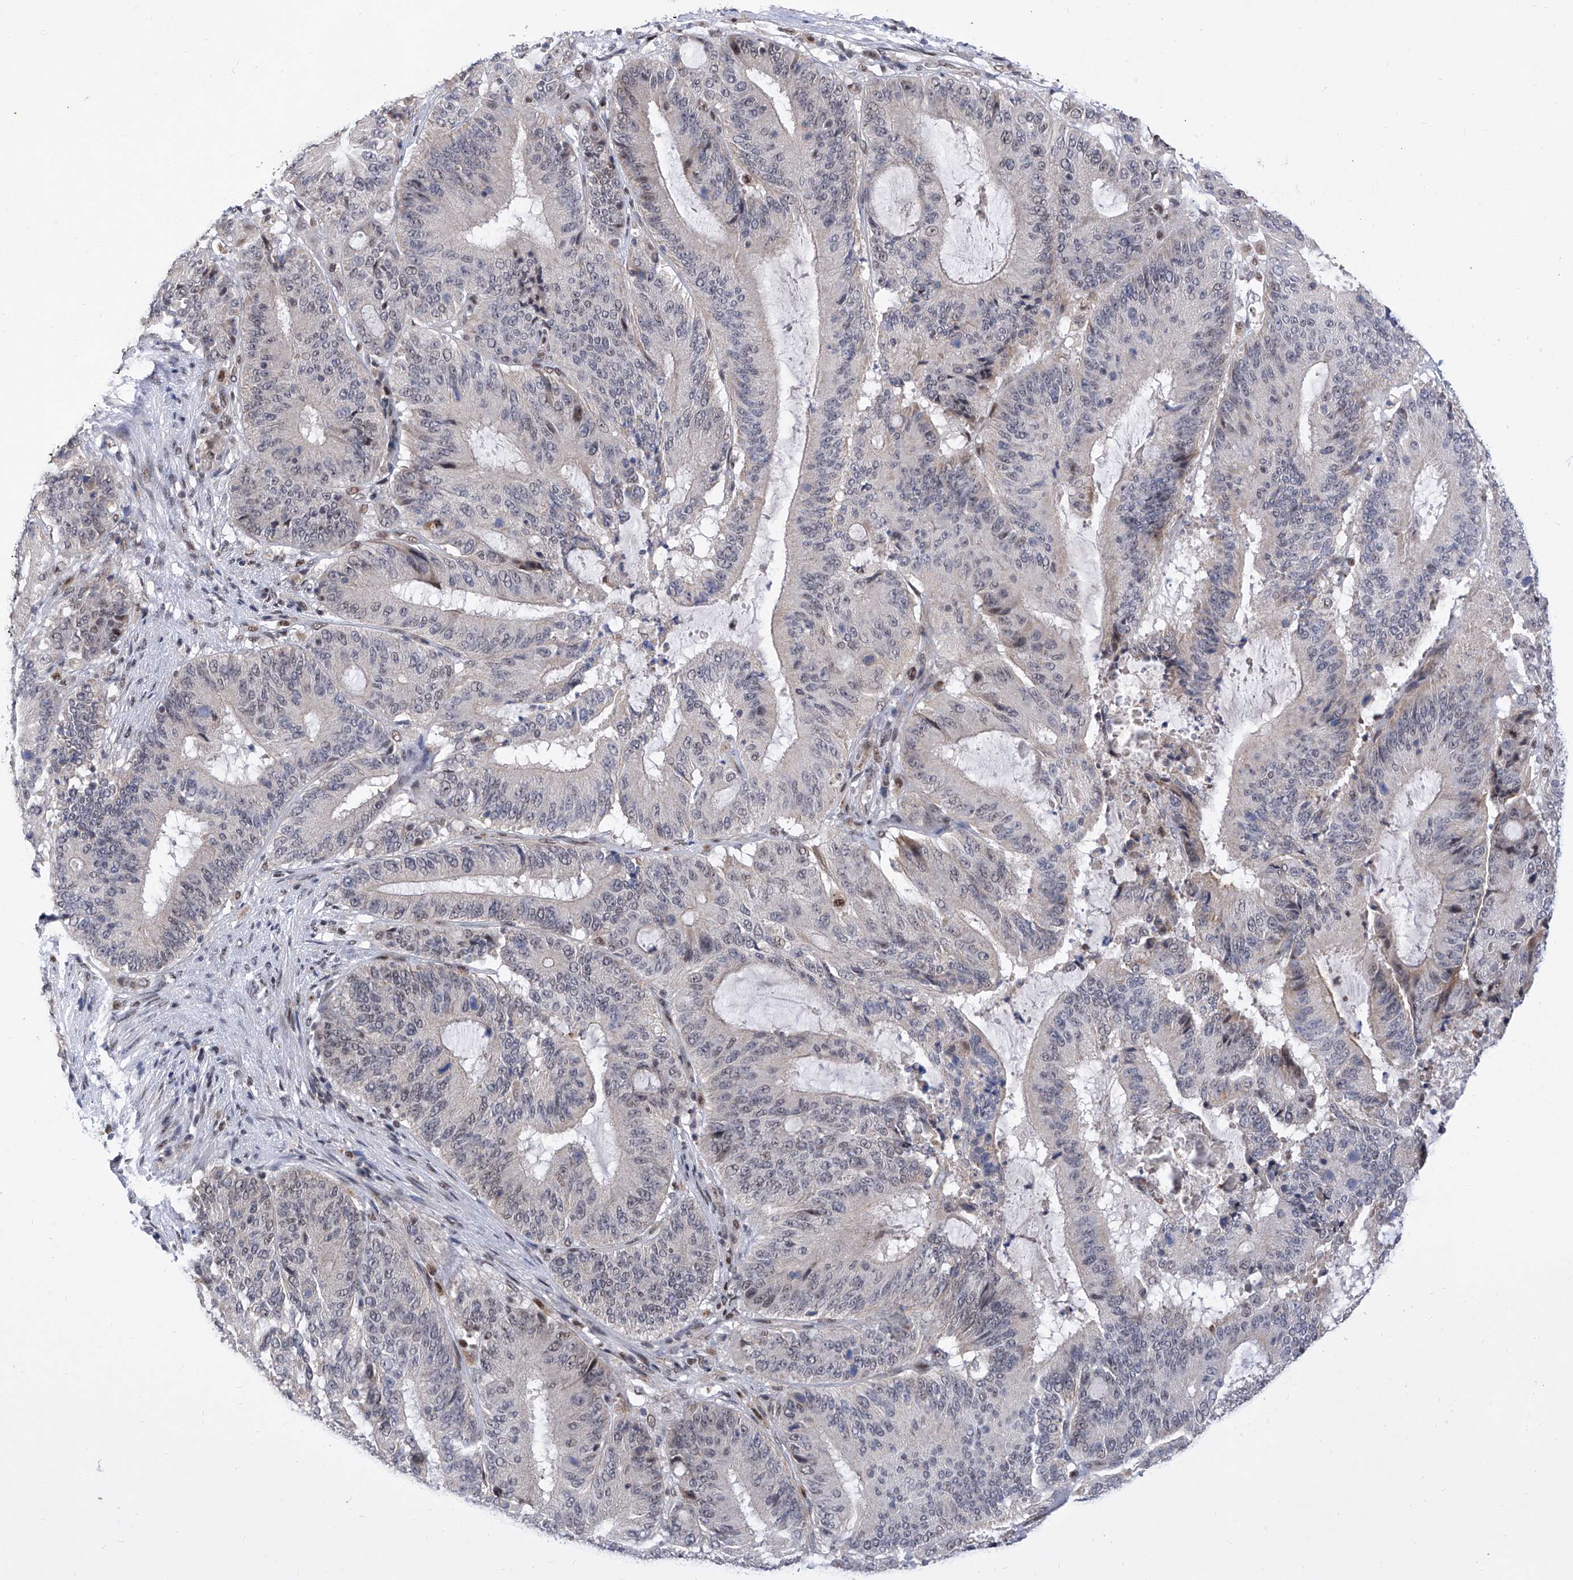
{"staining": {"intensity": "weak", "quantity": "<25%", "location": "cytoplasmic/membranous,nuclear"}, "tissue": "liver cancer", "cell_type": "Tumor cells", "image_type": "cancer", "snomed": [{"axis": "morphology", "description": "Normal tissue, NOS"}, {"axis": "morphology", "description": "Cholangiocarcinoma"}, {"axis": "topography", "description": "Liver"}, {"axis": "topography", "description": "Peripheral nerve tissue"}], "caption": "Liver cancer was stained to show a protein in brown. There is no significant staining in tumor cells.", "gene": "RAD54L", "patient": {"sex": "female", "age": 73}}